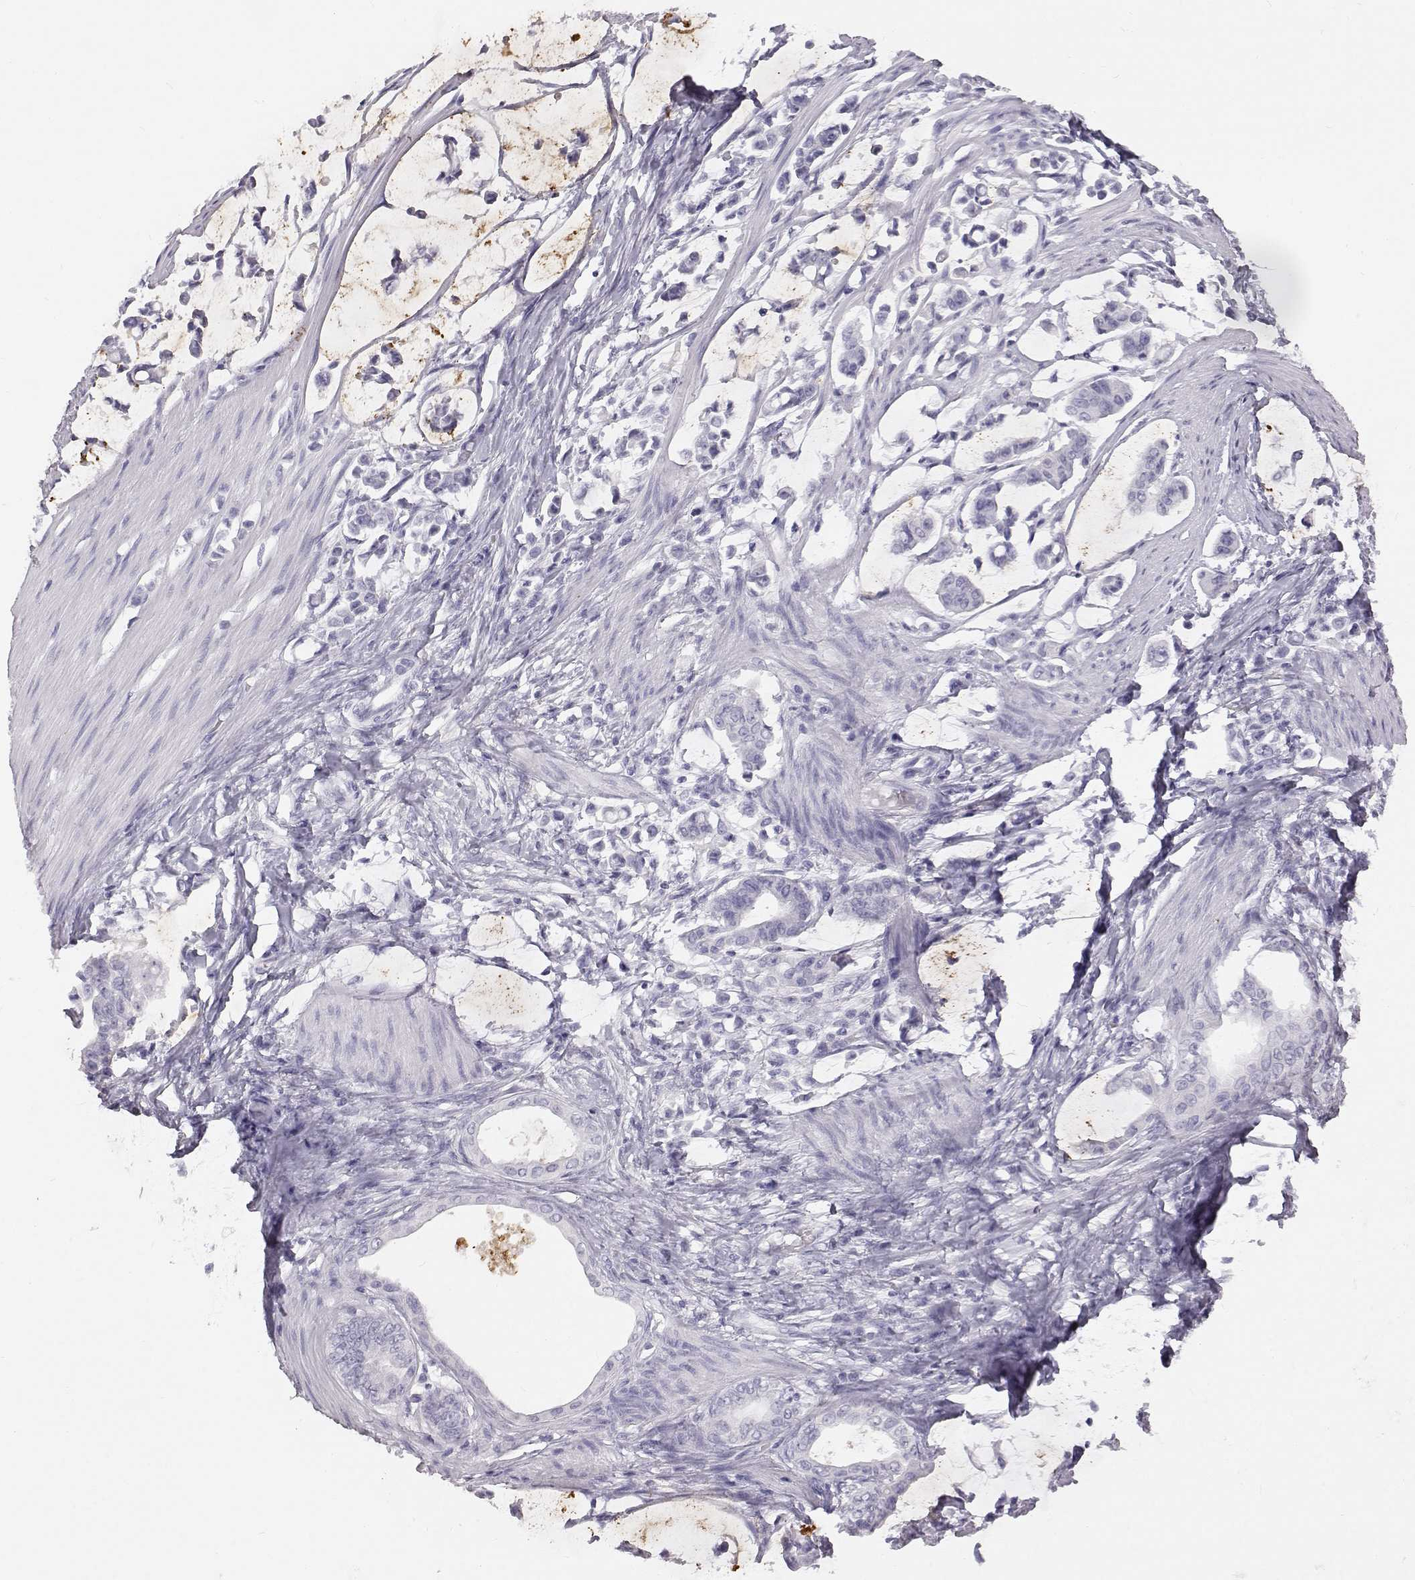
{"staining": {"intensity": "negative", "quantity": "none", "location": "none"}, "tissue": "stomach cancer", "cell_type": "Tumor cells", "image_type": "cancer", "snomed": [{"axis": "morphology", "description": "Adenocarcinoma, NOS"}, {"axis": "topography", "description": "Stomach"}], "caption": "DAB immunohistochemical staining of stomach adenocarcinoma displays no significant expression in tumor cells.", "gene": "KRTAP16-1", "patient": {"sex": "male", "age": 82}}